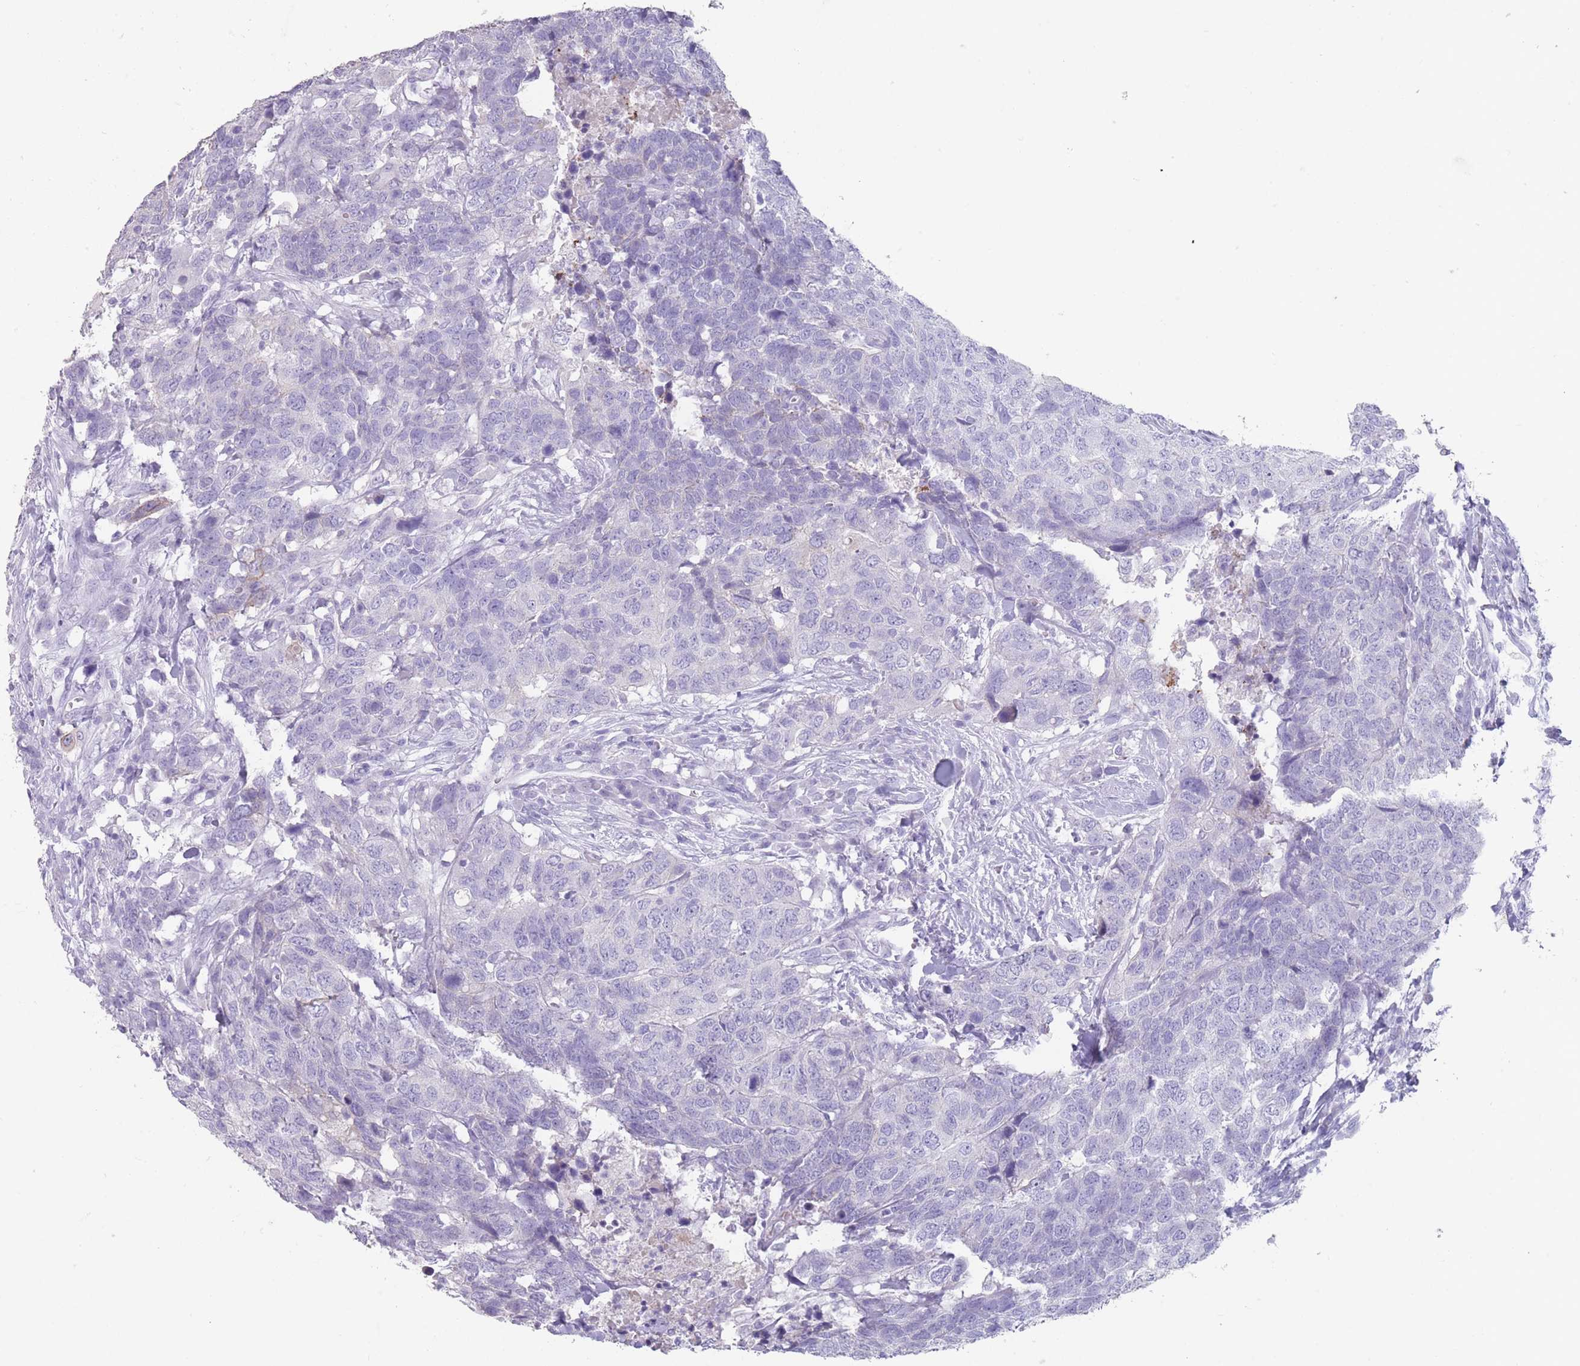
{"staining": {"intensity": "negative", "quantity": "none", "location": "none"}, "tissue": "head and neck cancer", "cell_type": "Tumor cells", "image_type": "cancer", "snomed": [{"axis": "morphology", "description": "Normal tissue, NOS"}, {"axis": "morphology", "description": "Squamous cell carcinoma, NOS"}, {"axis": "topography", "description": "Skeletal muscle"}, {"axis": "topography", "description": "Vascular tissue"}, {"axis": "topography", "description": "Peripheral nerve tissue"}, {"axis": "topography", "description": "Head-Neck"}], "caption": "This is an immunohistochemistry (IHC) image of head and neck cancer. There is no positivity in tumor cells.", "gene": "RHBG", "patient": {"sex": "male", "age": 66}}